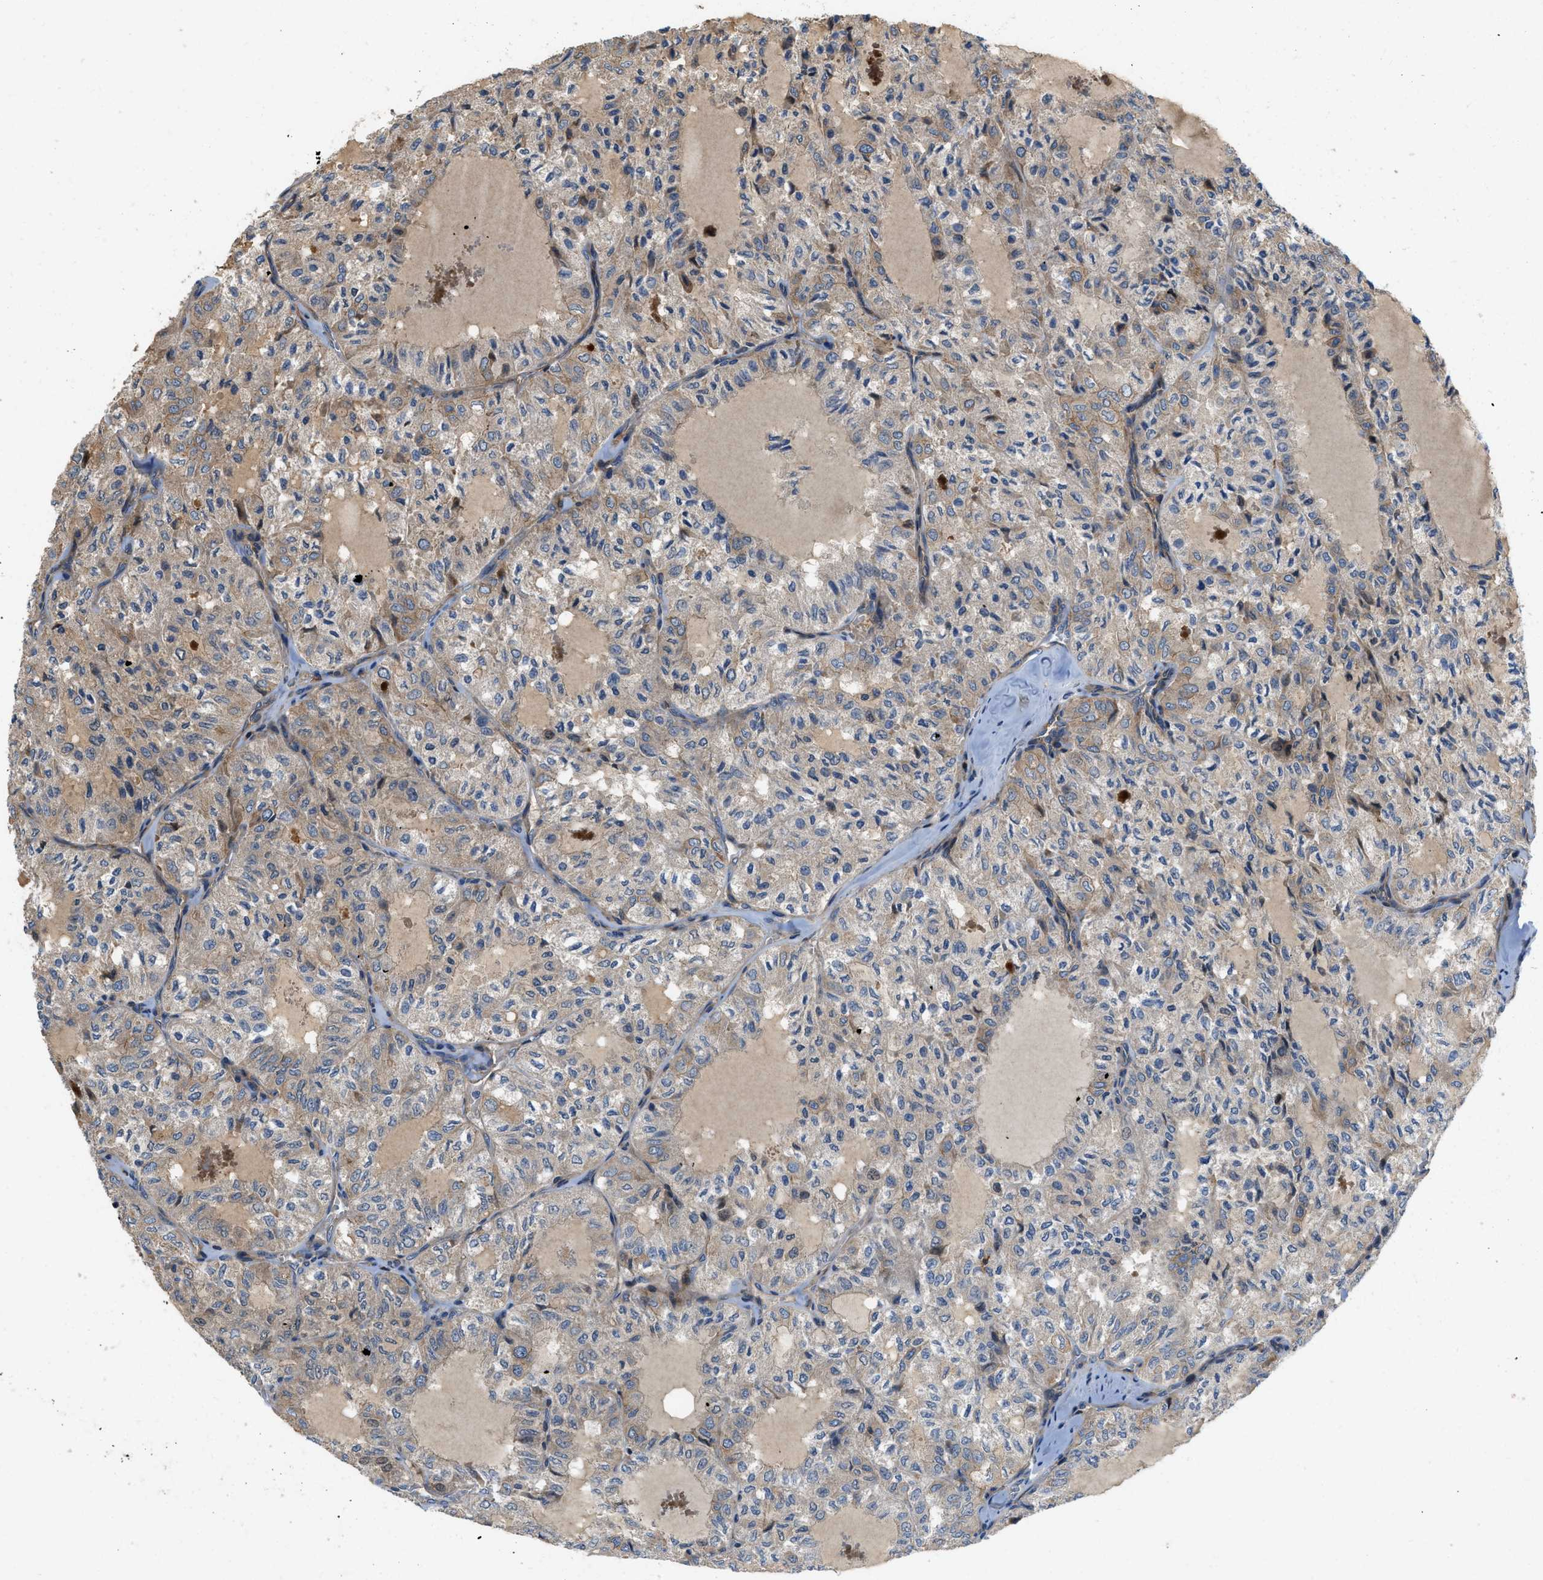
{"staining": {"intensity": "weak", "quantity": ">75%", "location": "cytoplasmic/membranous"}, "tissue": "thyroid cancer", "cell_type": "Tumor cells", "image_type": "cancer", "snomed": [{"axis": "morphology", "description": "Follicular adenoma carcinoma, NOS"}, {"axis": "topography", "description": "Thyroid gland"}], "caption": "Immunohistochemistry photomicrograph of neoplastic tissue: human thyroid cancer stained using immunohistochemistry (IHC) shows low levels of weak protein expression localized specifically in the cytoplasmic/membranous of tumor cells, appearing as a cytoplasmic/membranous brown color.", "gene": "CNNM3", "patient": {"sex": "male", "age": 75}}